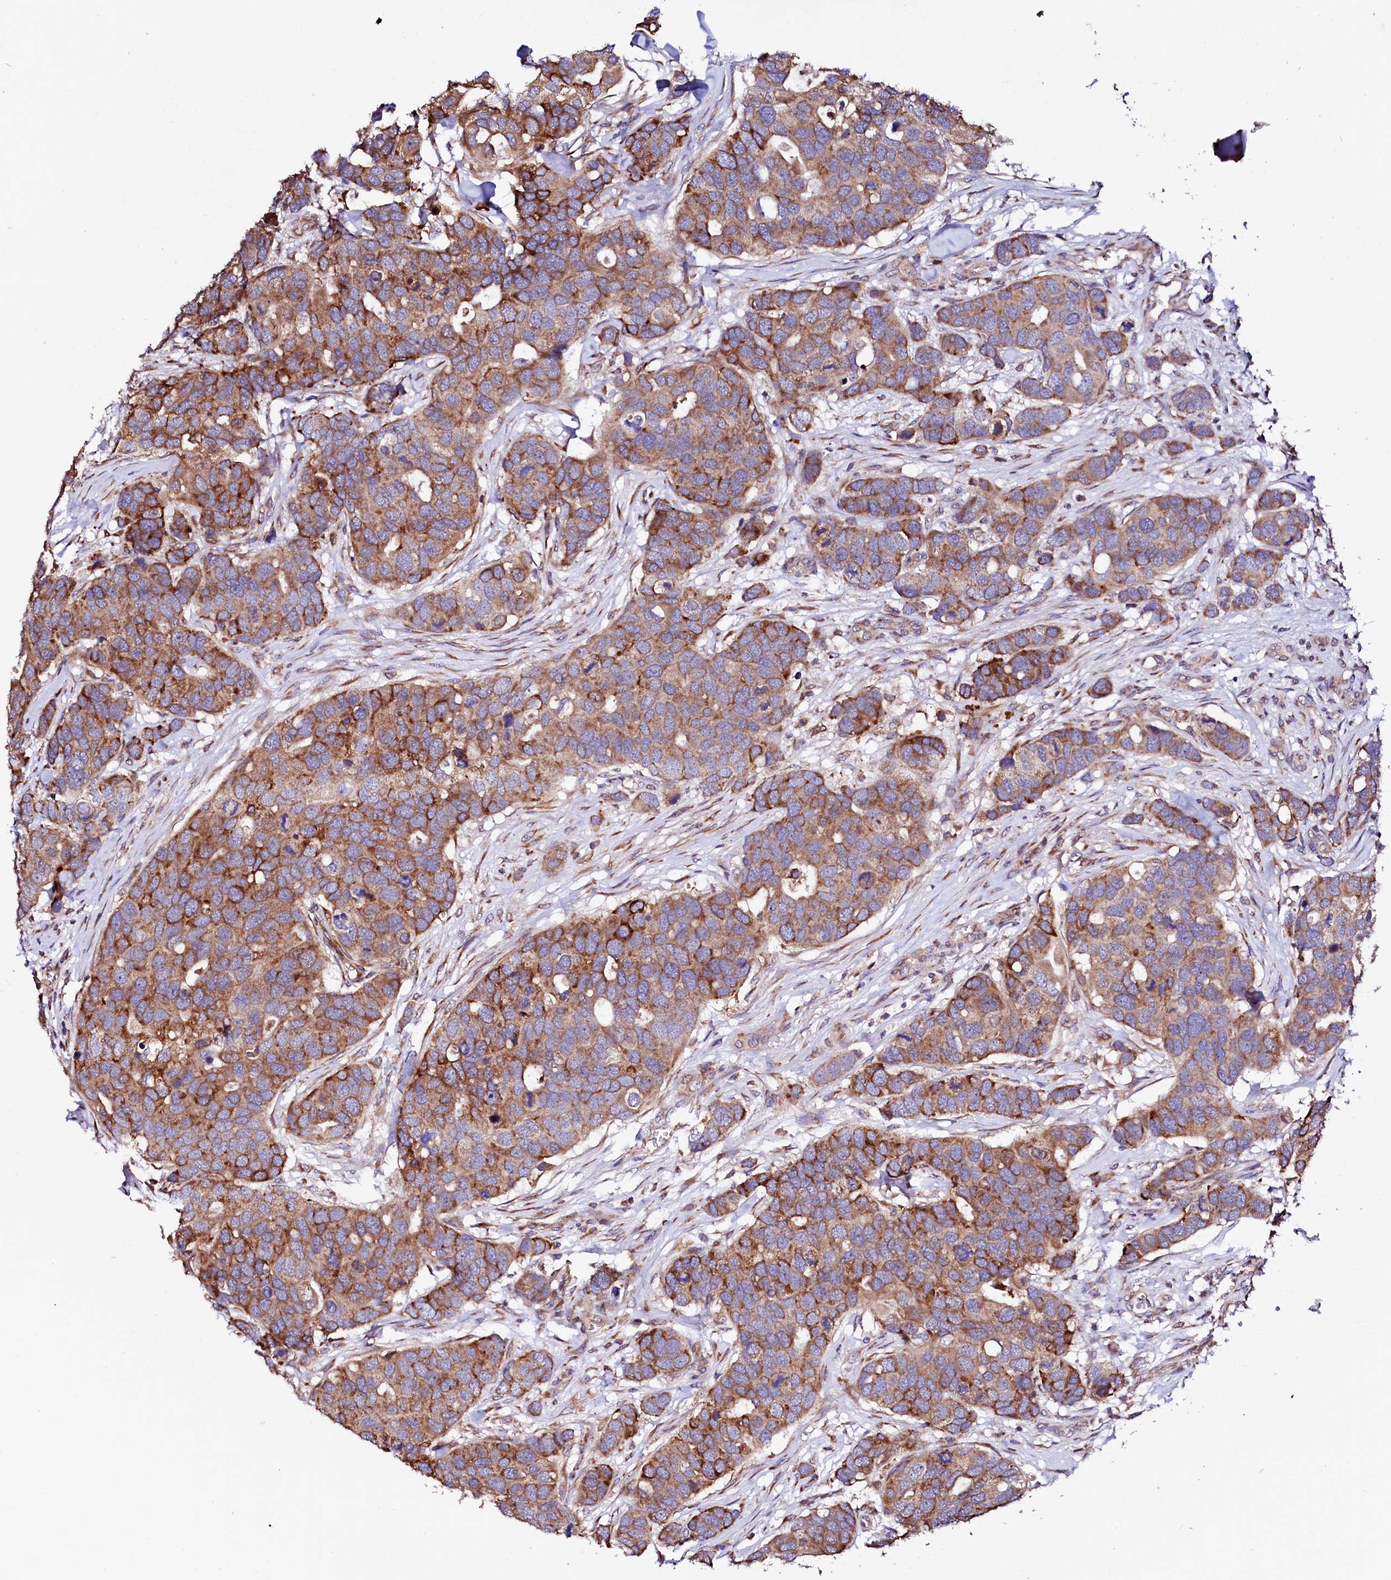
{"staining": {"intensity": "moderate", "quantity": ">75%", "location": "cytoplasmic/membranous"}, "tissue": "breast cancer", "cell_type": "Tumor cells", "image_type": "cancer", "snomed": [{"axis": "morphology", "description": "Duct carcinoma"}, {"axis": "topography", "description": "Breast"}], "caption": "Breast intraductal carcinoma was stained to show a protein in brown. There is medium levels of moderate cytoplasmic/membranous expression in approximately >75% of tumor cells.", "gene": "UBE3C", "patient": {"sex": "female", "age": 83}}